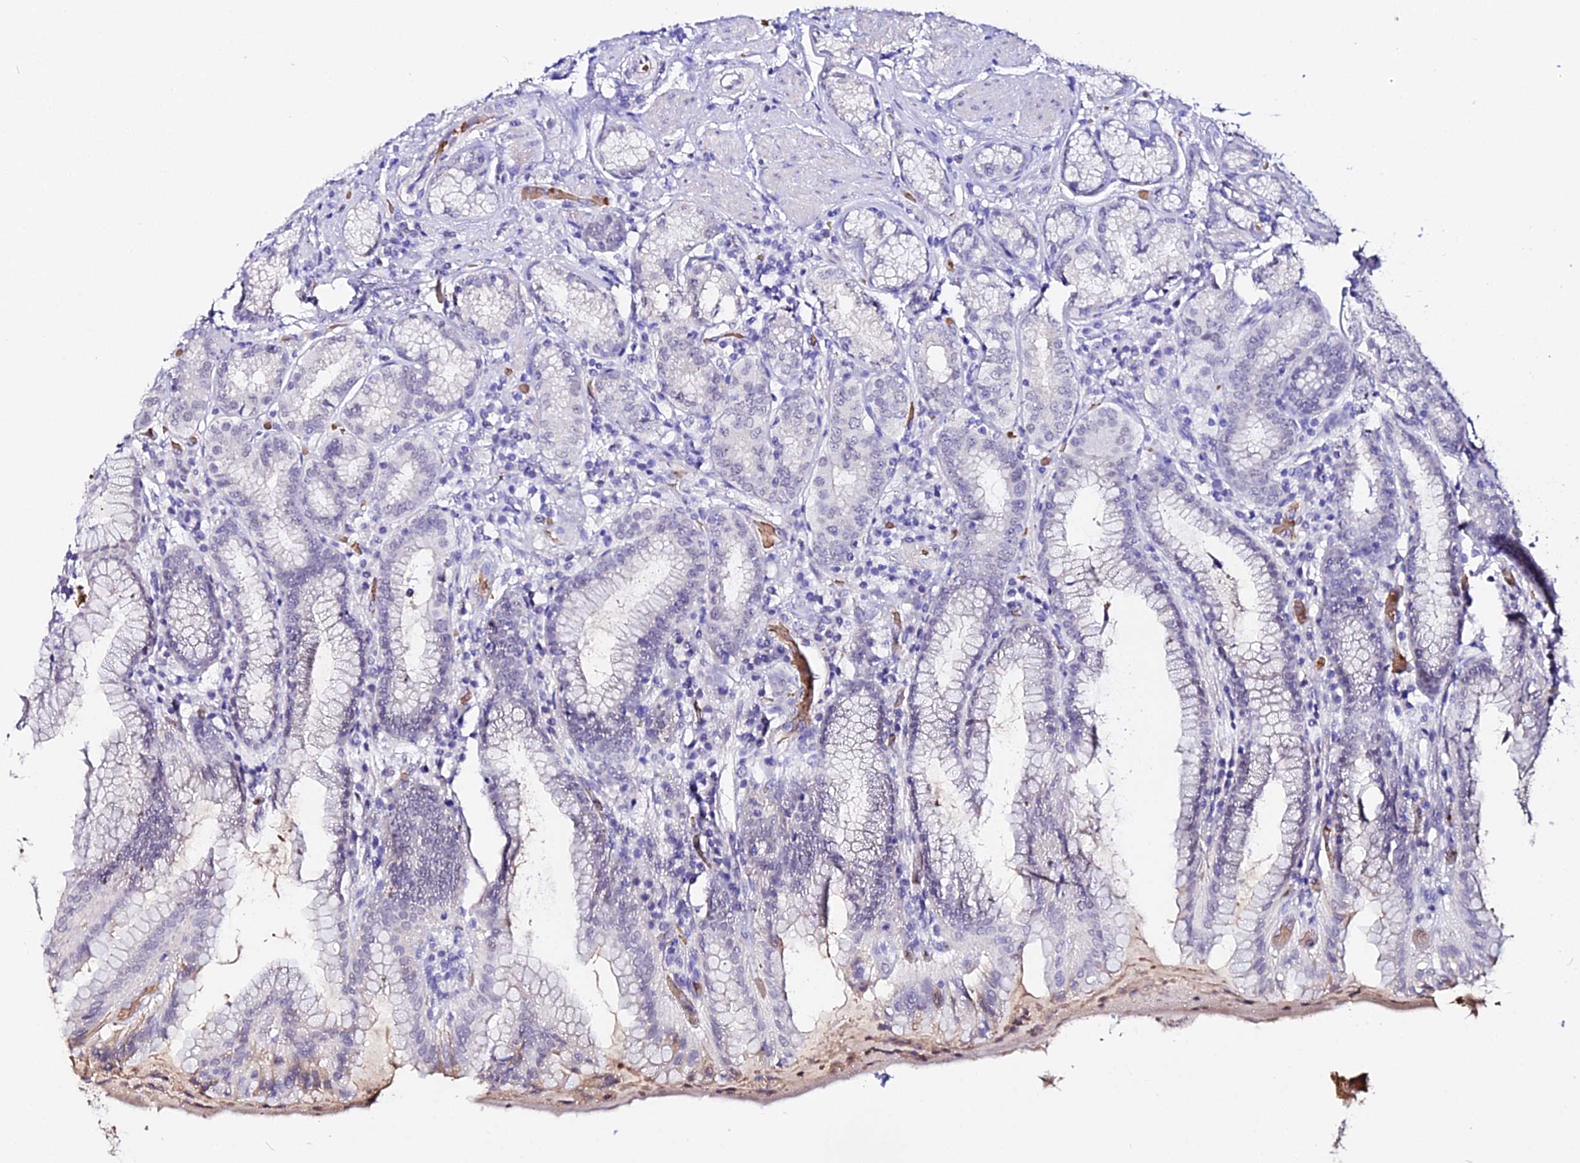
{"staining": {"intensity": "negative", "quantity": "none", "location": "none"}, "tissue": "stomach", "cell_type": "Glandular cells", "image_type": "normal", "snomed": [{"axis": "morphology", "description": "Normal tissue, NOS"}, {"axis": "topography", "description": "Stomach, upper"}, {"axis": "topography", "description": "Stomach, lower"}], "caption": "Stomach stained for a protein using immunohistochemistry demonstrates no positivity glandular cells.", "gene": "CFAP45", "patient": {"sex": "female", "age": 76}}